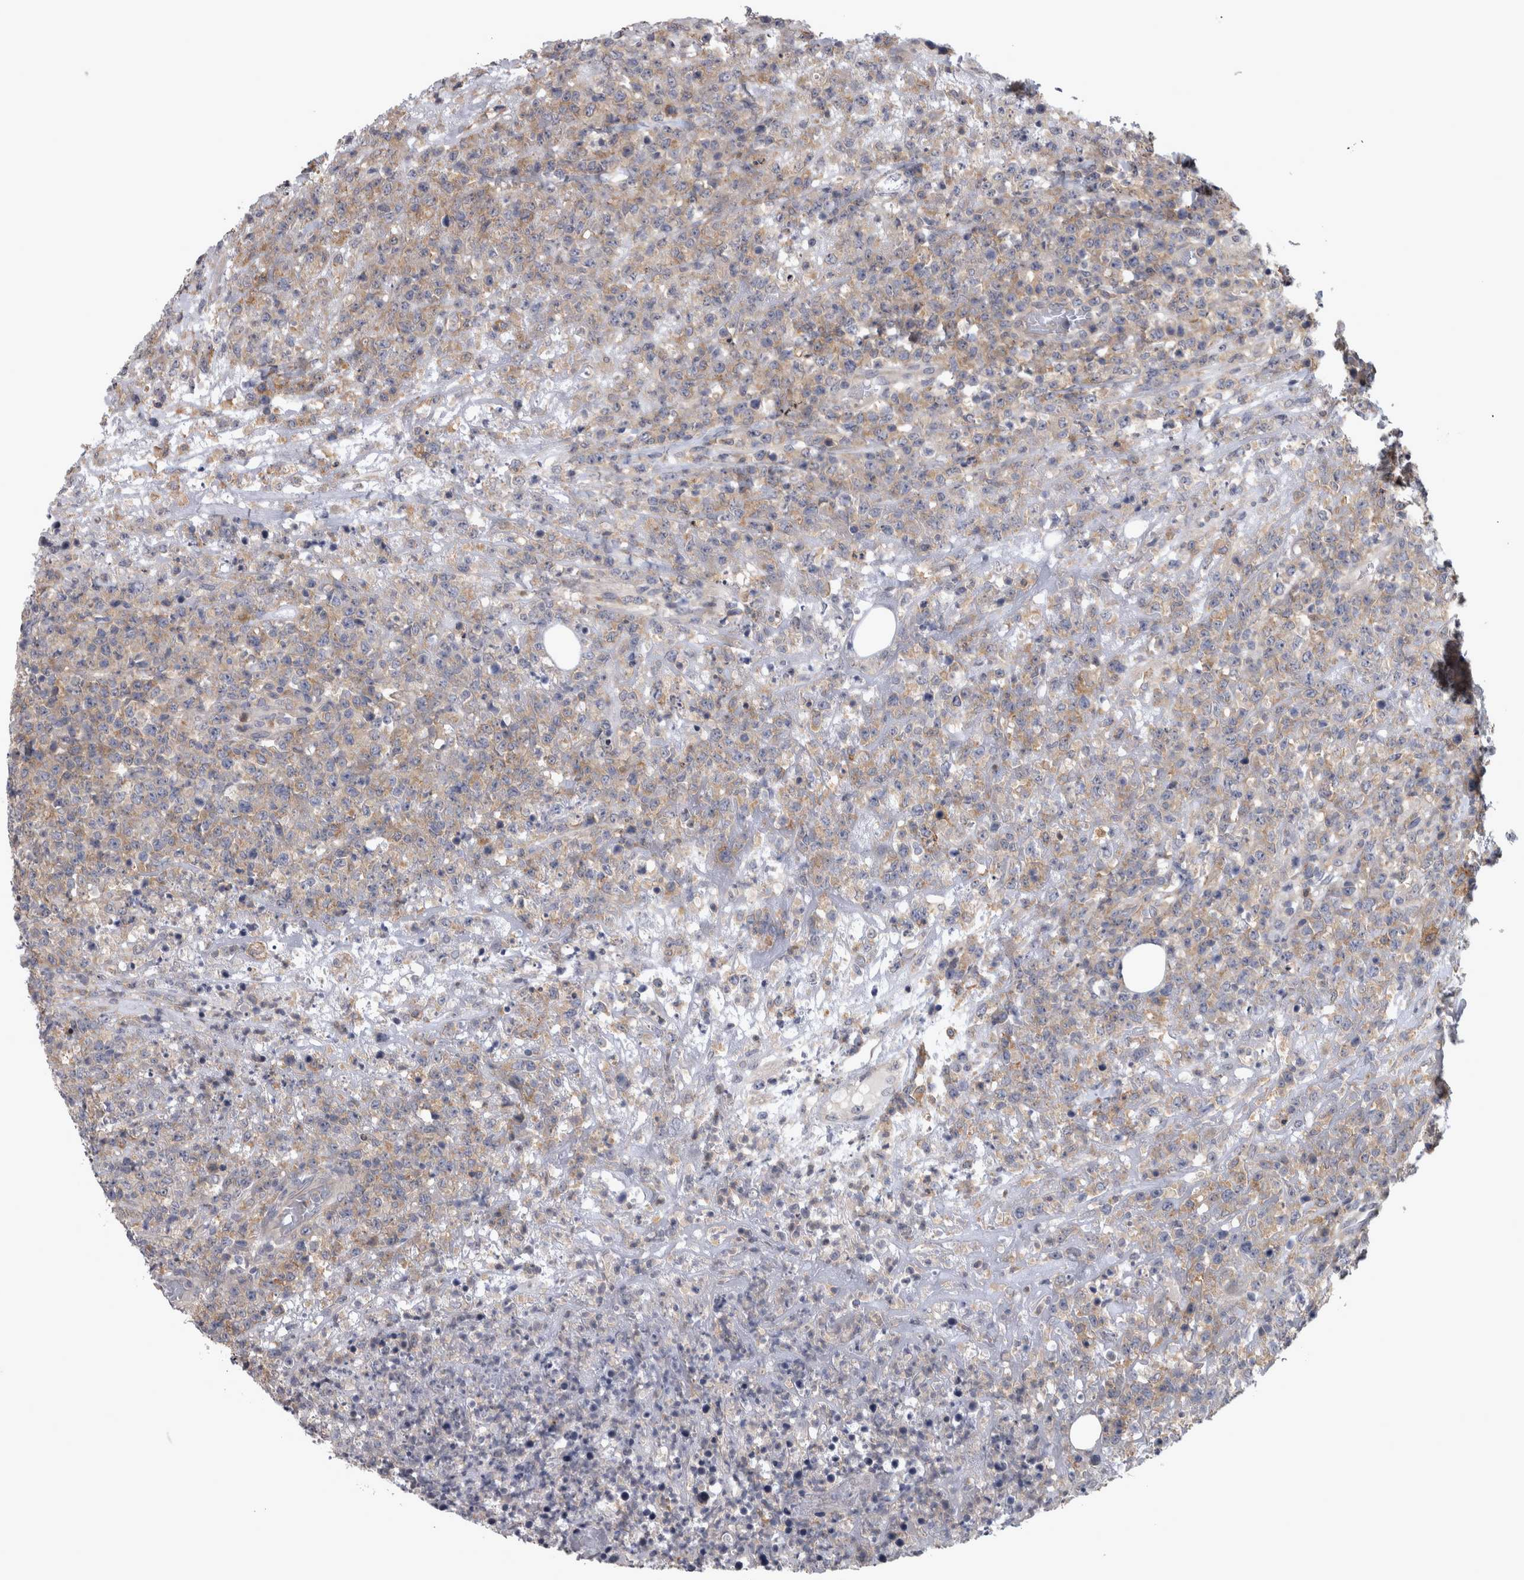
{"staining": {"intensity": "weak", "quantity": "<25%", "location": "cytoplasmic/membranous"}, "tissue": "lymphoma", "cell_type": "Tumor cells", "image_type": "cancer", "snomed": [{"axis": "morphology", "description": "Malignant lymphoma, non-Hodgkin's type, High grade"}, {"axis": "topography", "description": "Colon"}], "caption": "A histopathology image of human malignant lymphoma, non-Hodgkin's type (high-grade) is negative for staining in tumor cells.", "gene": "PRKCI", "patient": {"sex": "female", "age": 53}}